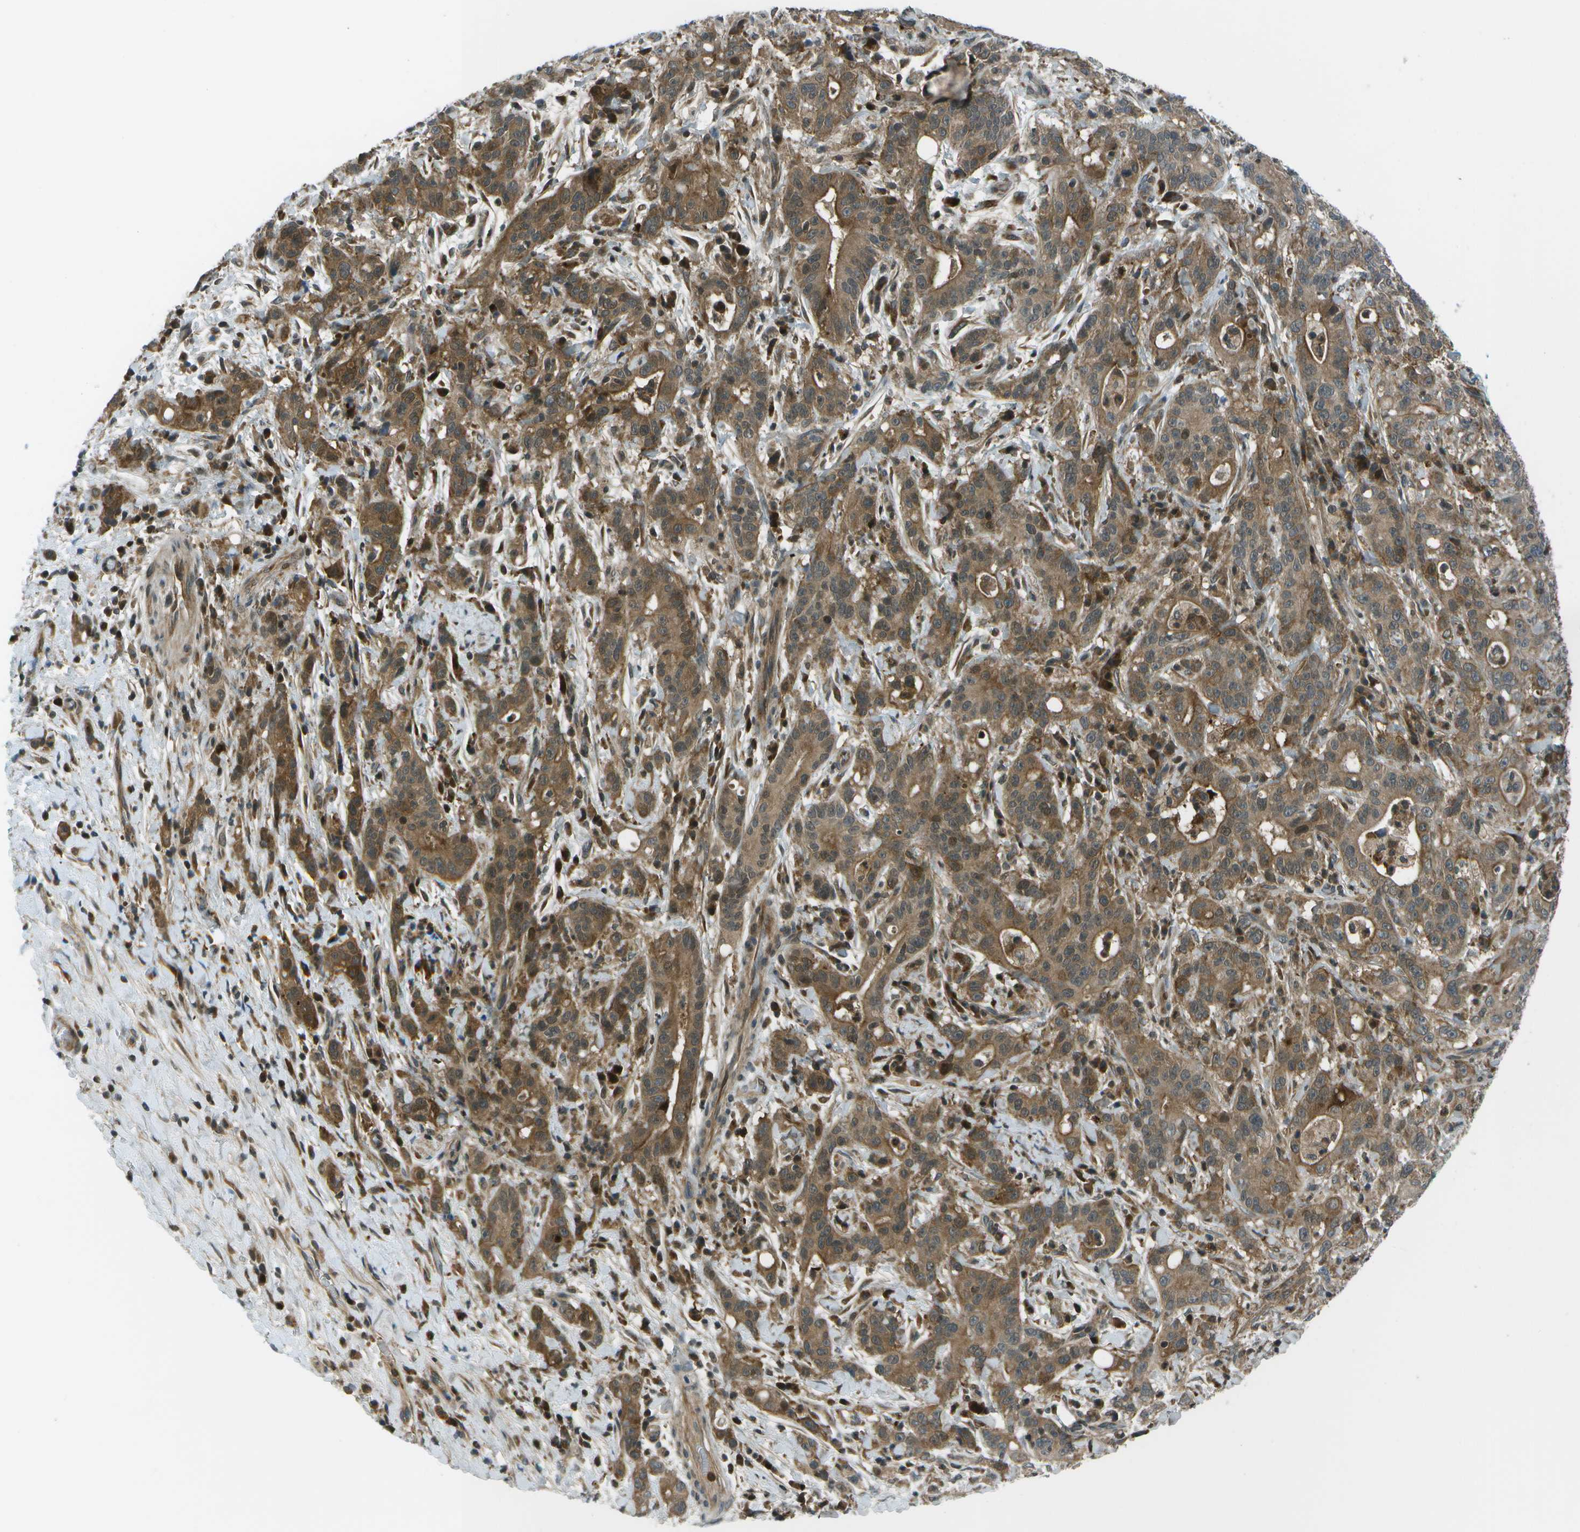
{"staining": {"intensity": "moderate", "quantity": ">75%", "location": "cytoplasmic/membranous"}, "tissue": "liver cancer", "cell_type": "Tumor cells", "image_type": "cancer", "snomed": [{"axis": "morphology", "description": "Cholangiocarcinoma"}, {"axis": "topography", "description": "Liver"}], "caption": "Protein staining exhibits moderate cytoplasmic/membranous expression in about >75% of tumor cells in liver cholangiocarcinoma.", "gene": "TMEM19", "patient": {"sex": "female", "age": 38}}